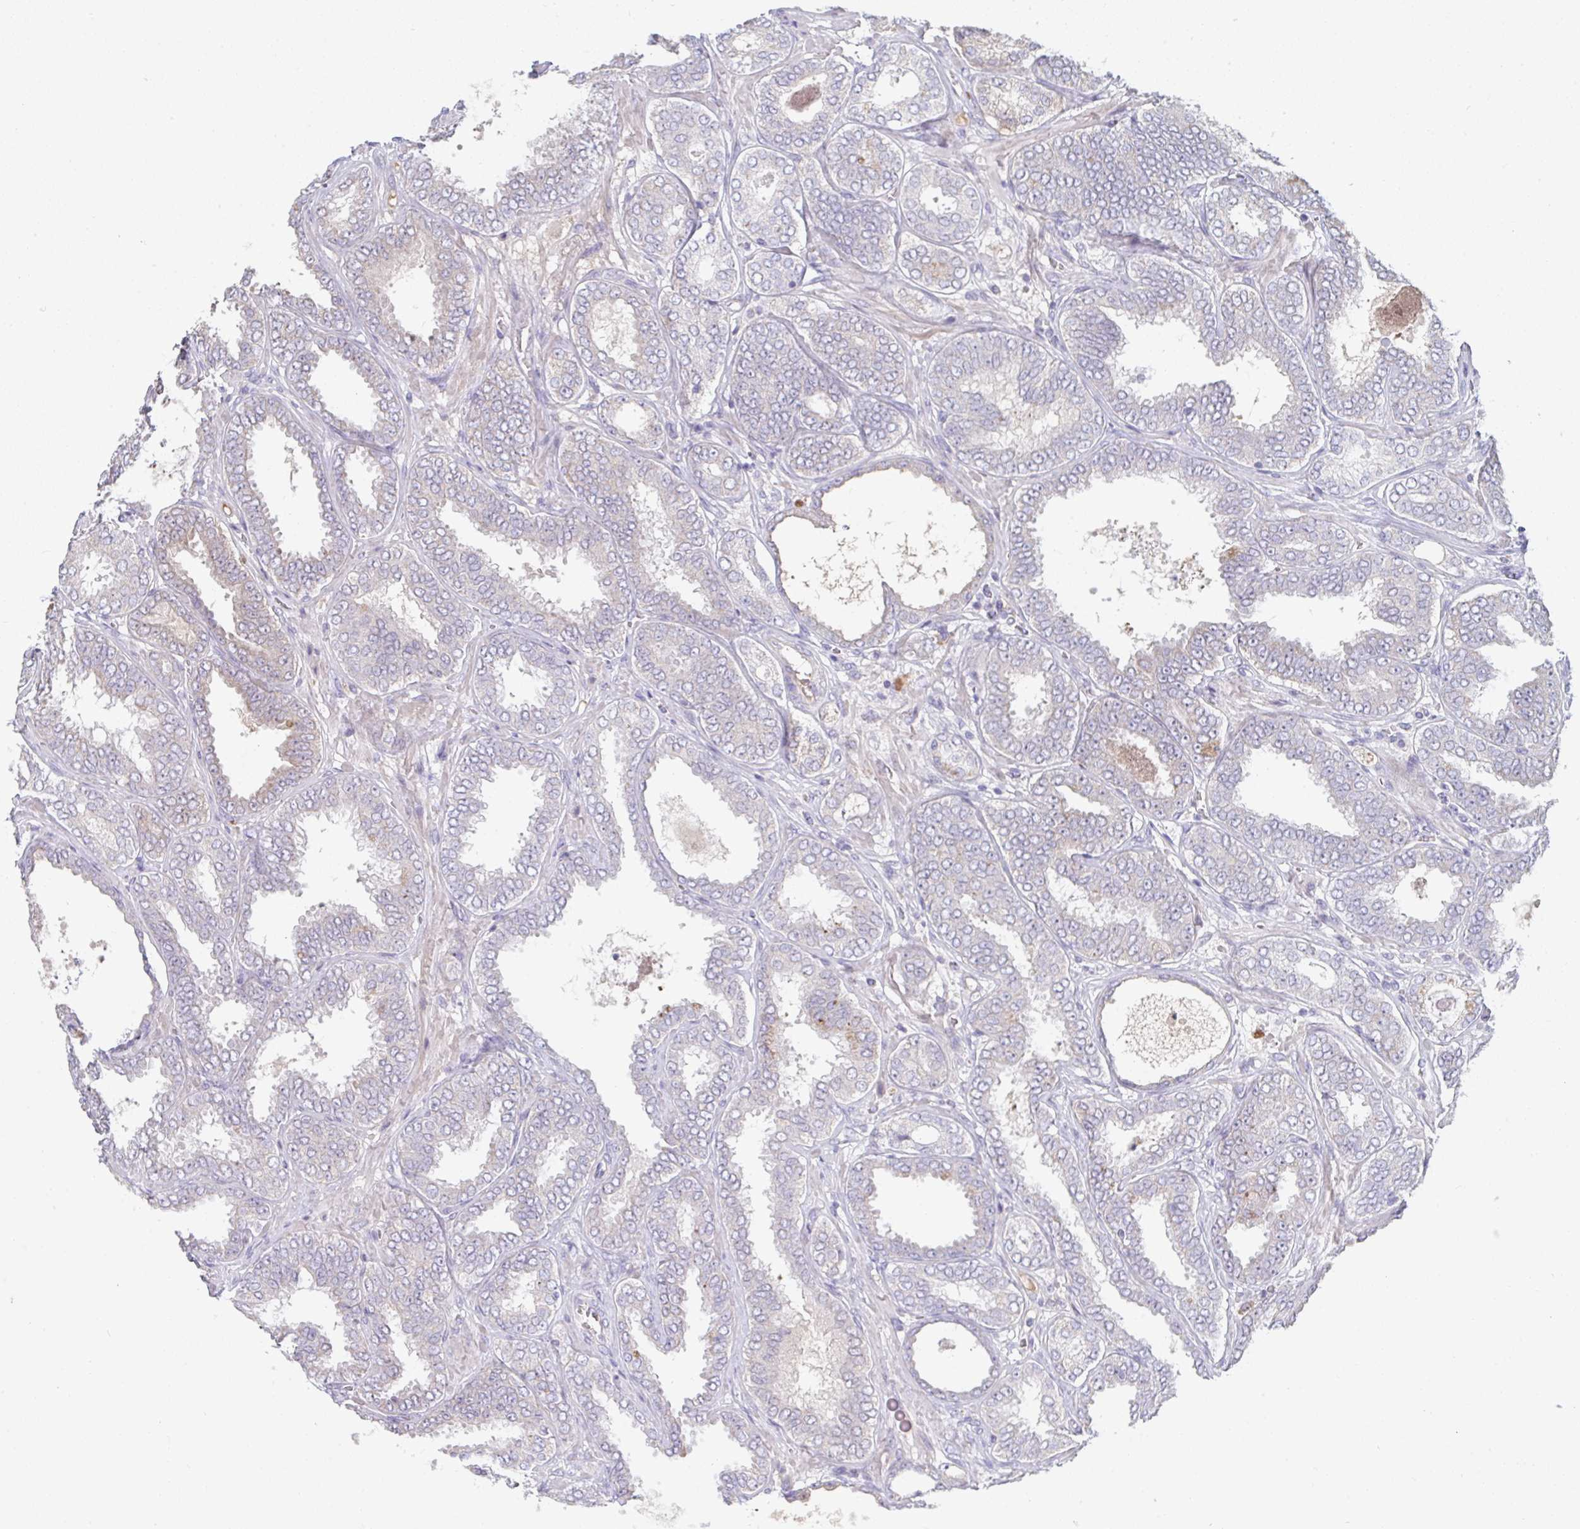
{"staining": {"intensity": "negative", "quantity": "none", "location": "none"}, "tissue": "prostate cancer", "cell_type": "Tumor cells", "image_type": "cancer", "snomed": [{"axis": "morphology", "description": "Adenocarcinoma, High grade"}, {"axis": "topography", "description": "Prostate"}], "caption": "Tumor cells show no significant staining in prostate cancer.", "gene": "HGFAC", "patient": {"sex": "male", "age": 72}}